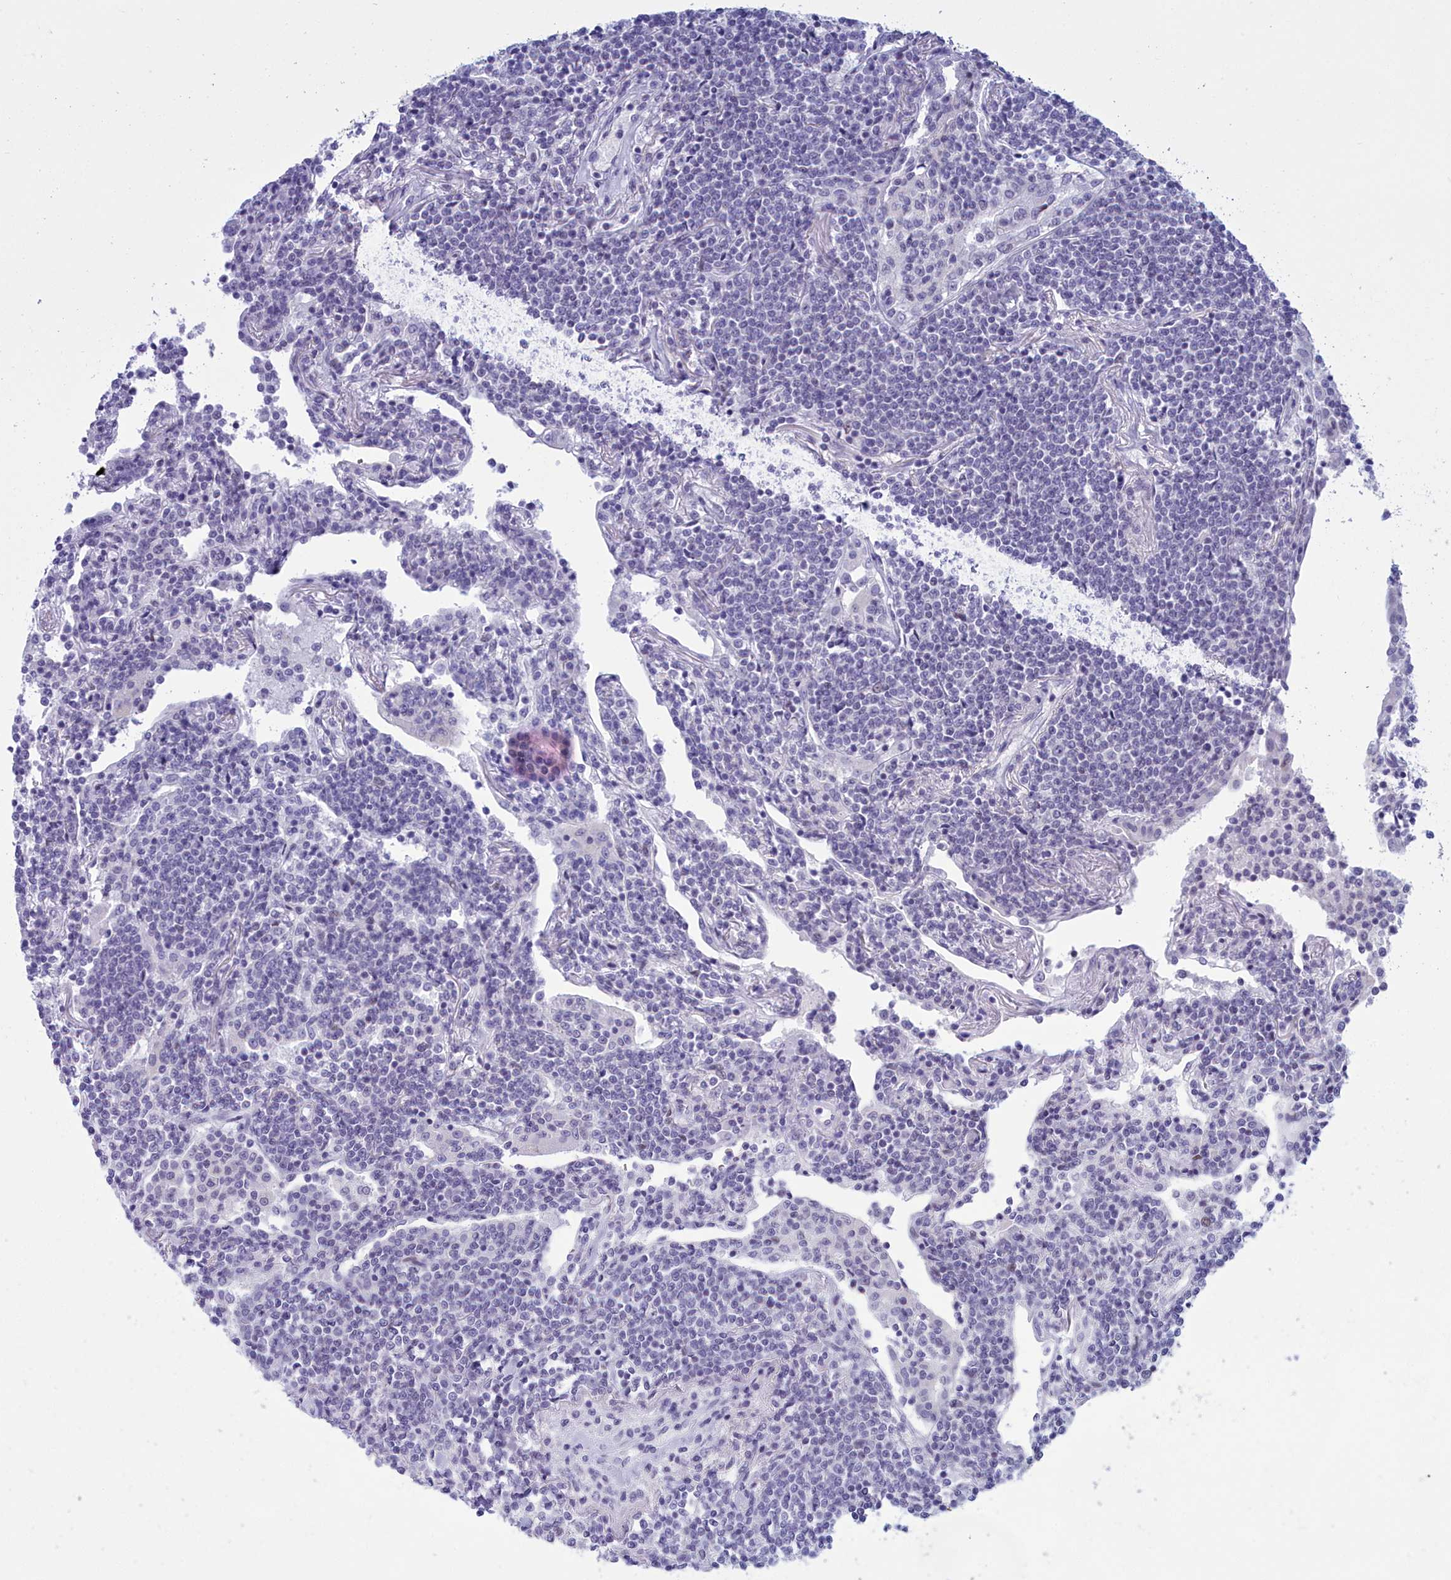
{"staining": {"intensity": "negative", "quantity": "none", "location": "none"}, "tissue": "lymphoma", "cell_type": "Tumor cells", "image_type": "cancer", "snomed": [{"axis": "morphology", "description": "Malignant lymphoma, non-Hodgkin's type, Low grade"}, {"axis": "topography", "description": "Lung"}], "caption": "High power microscopy micrograph of an immunohistochemistry (IHC) image of low-grade malignant lymphoma, non-Hodgkin's type, revealing no significant expression in tumor cells. Nuclei are stained in blue.", "gene": "SNX20", "patient": {"sex": "female", "age": 71}}